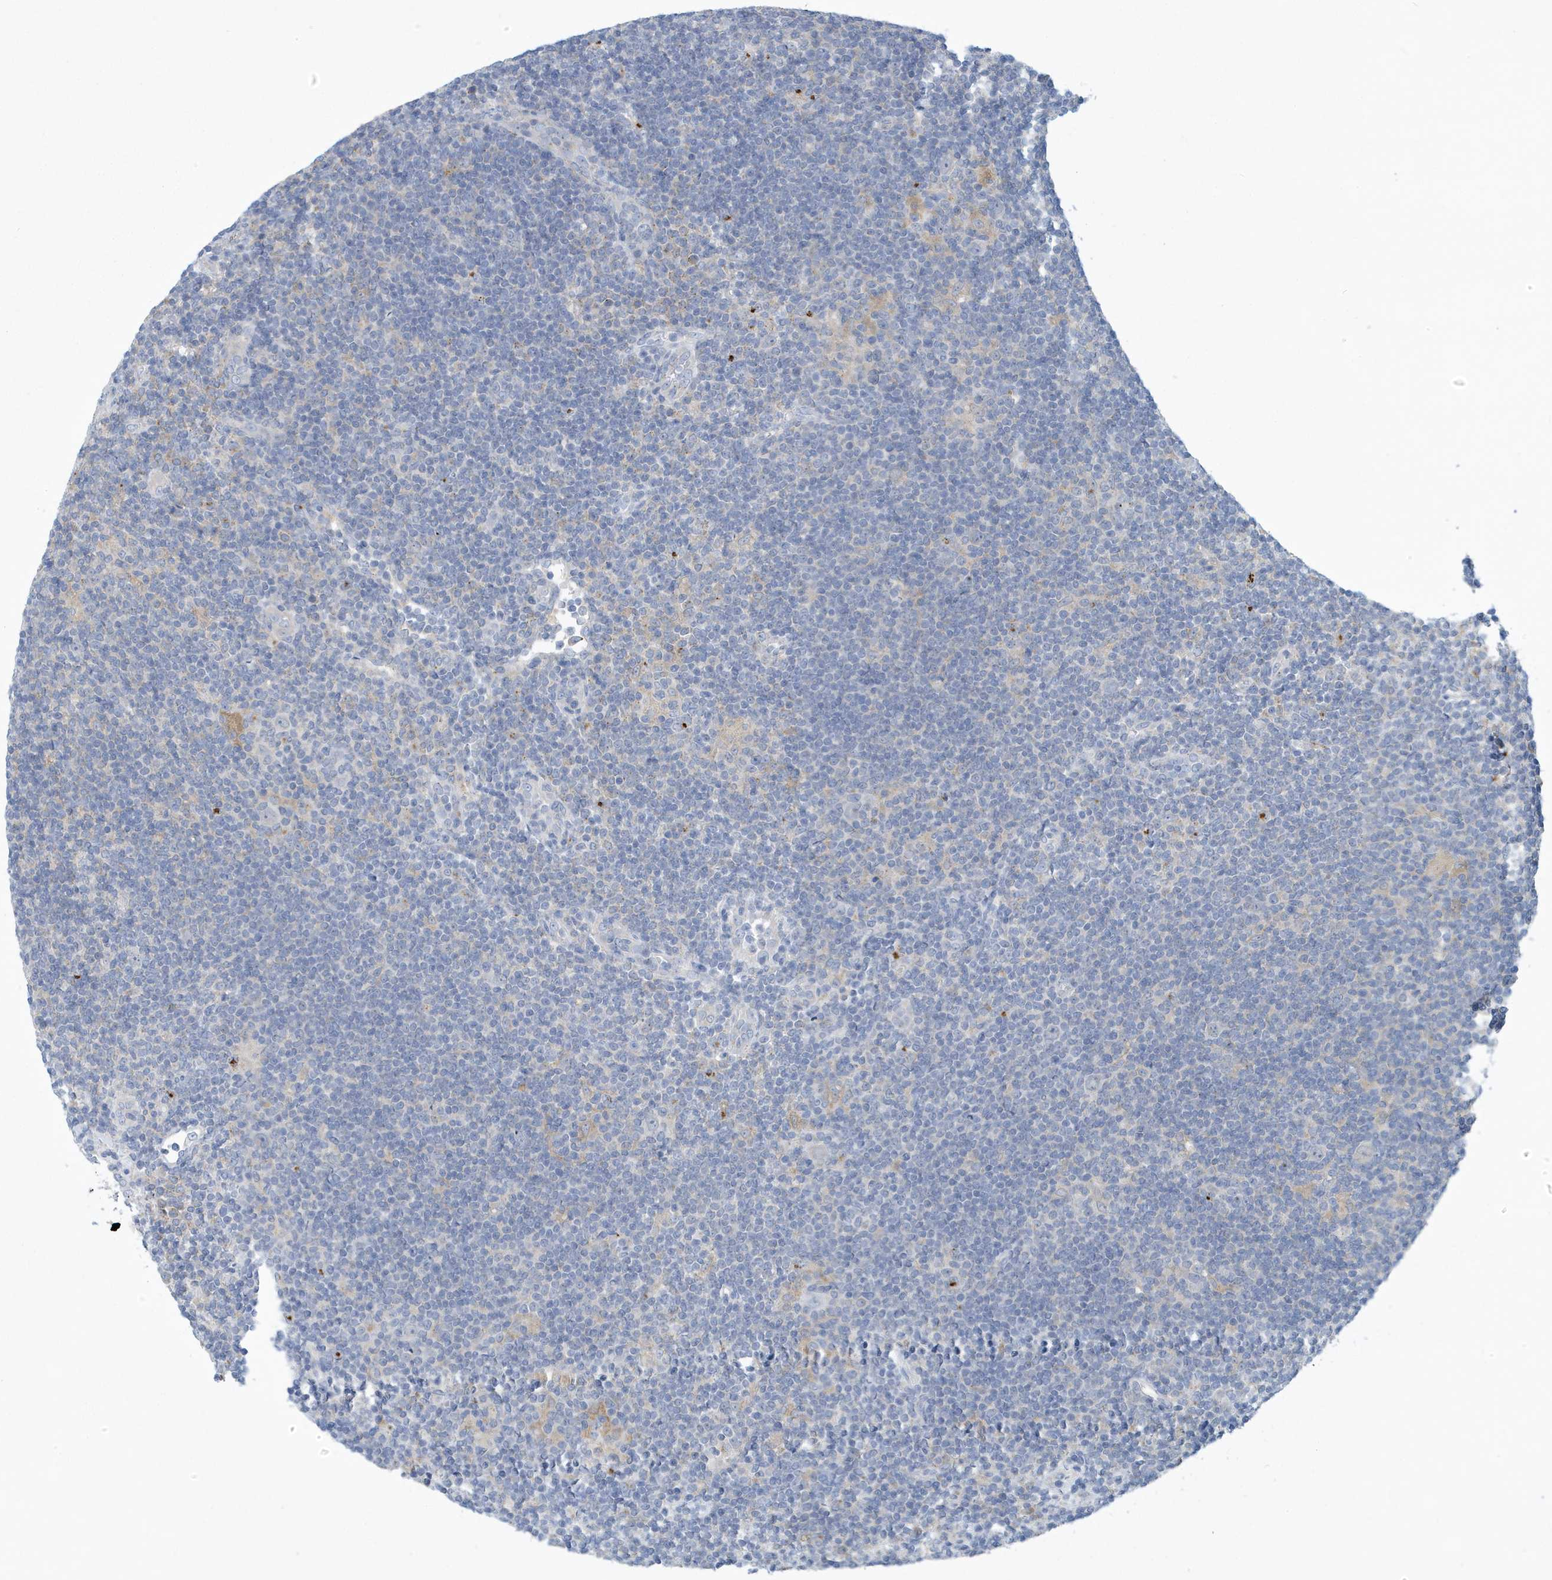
{"staining": {"intensity": "negative", "quantity": "none", "location": "none"}, "tissue": "lymphoma", "cell_type": "Tumor cells", "image_type": "cancer", "snomed": [{"axis": "morphology", "description": "Hodgkin's disease, NOS"}, {"axis": "topography", "description": "Lymph node"}], "caption": "Tumor cells show no significant staining in Hodgkin's disease.", "gene": "VTA1", "patient": {"sex": "female", "age": 57}}